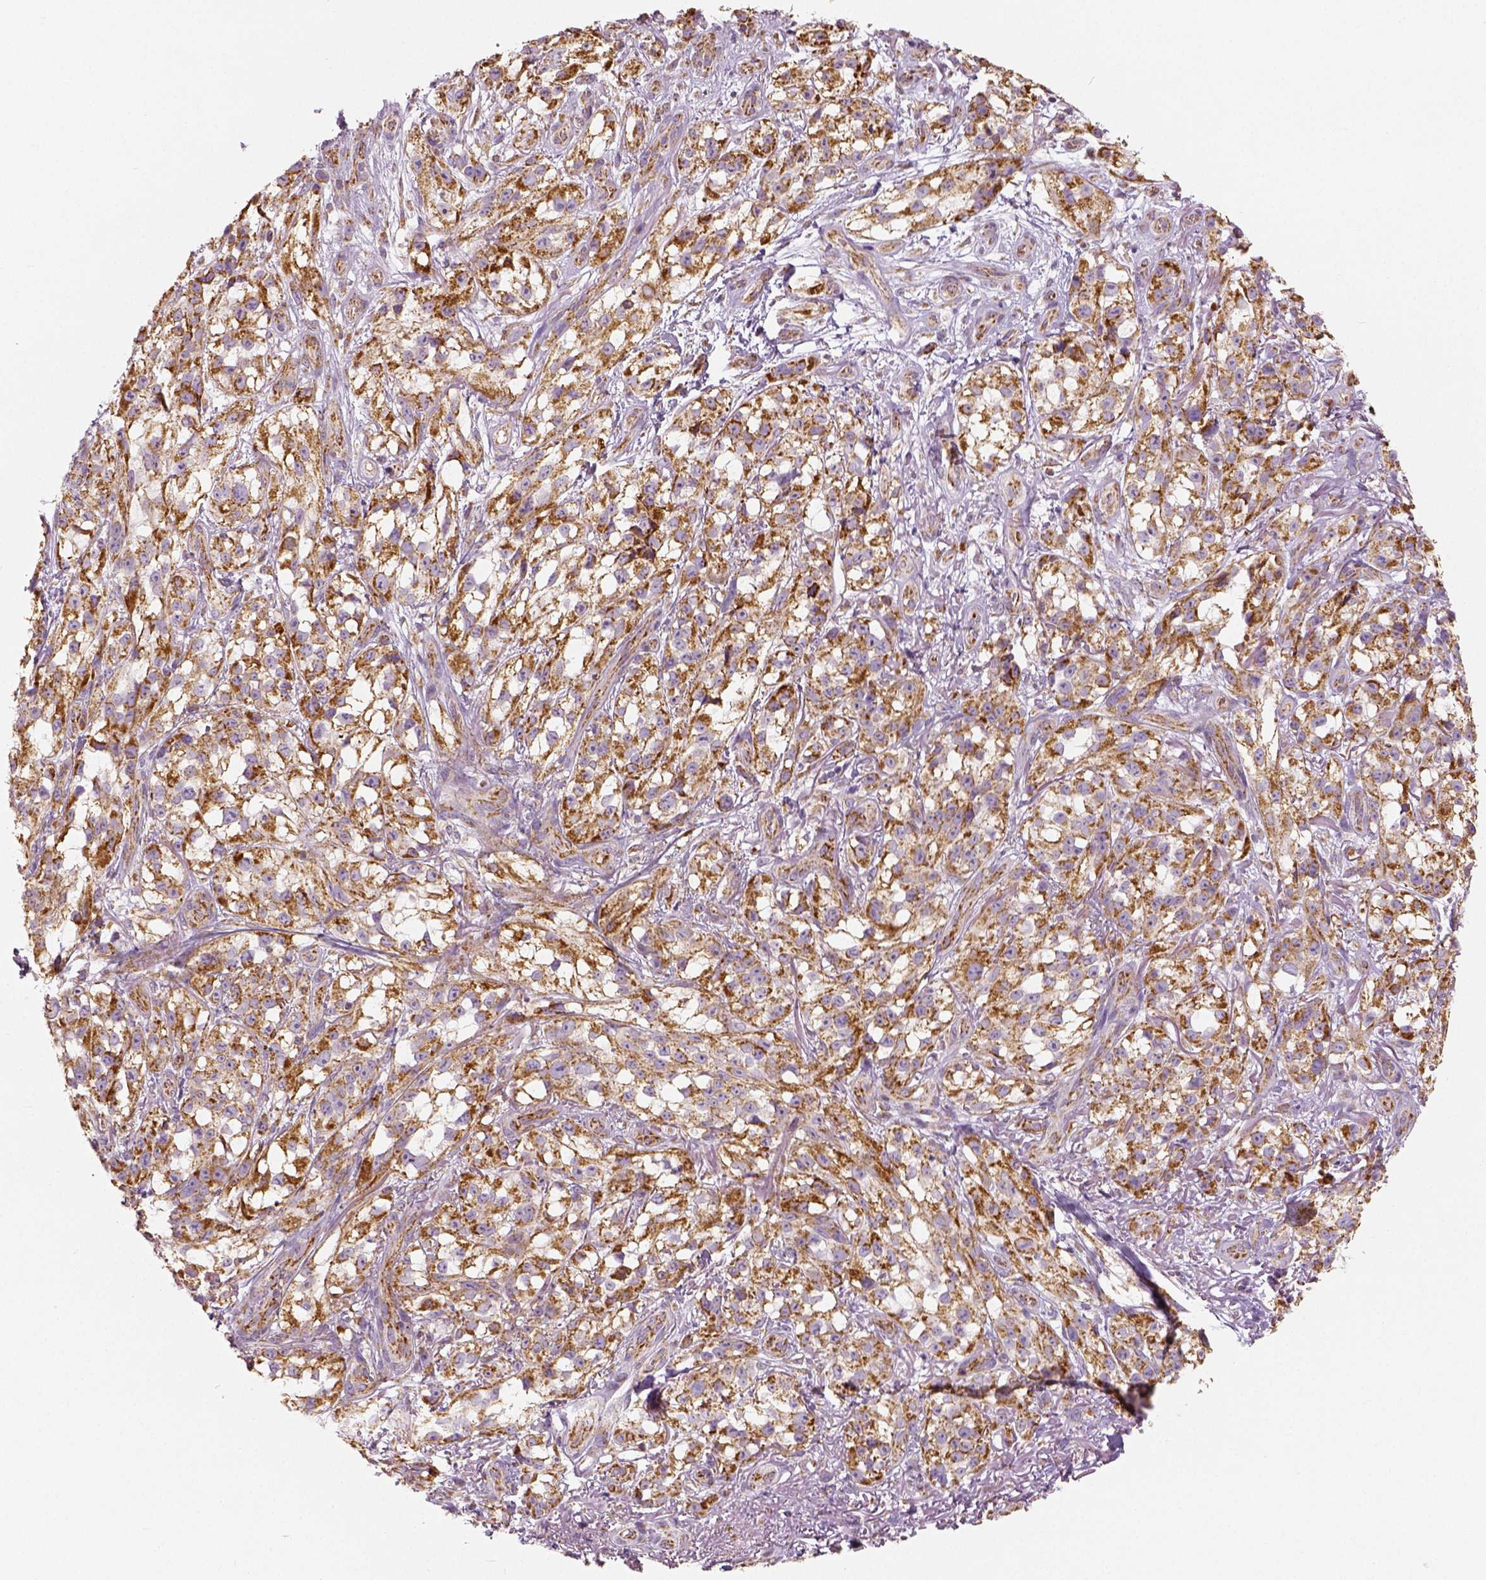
{"staining": {"intensity": "strong", "quantity": ">75%", "location": "cytoplasmic/membranous"}, "tissue": "melanoma", "cell_type": "Tumor cells", "image_type": "cancer", "snomed": [{"axis": "morphology", "description": "Malignant melanoma, NOS"}, {"axis": "topography", "description": "Skin"}], "caption": "Malignant melanoma tissue displays strong cytoplasmic/membranous expression in about >75% of tumor cells", "gene": "PGAM5", "patient": {"sex": "female", "age": 85}}